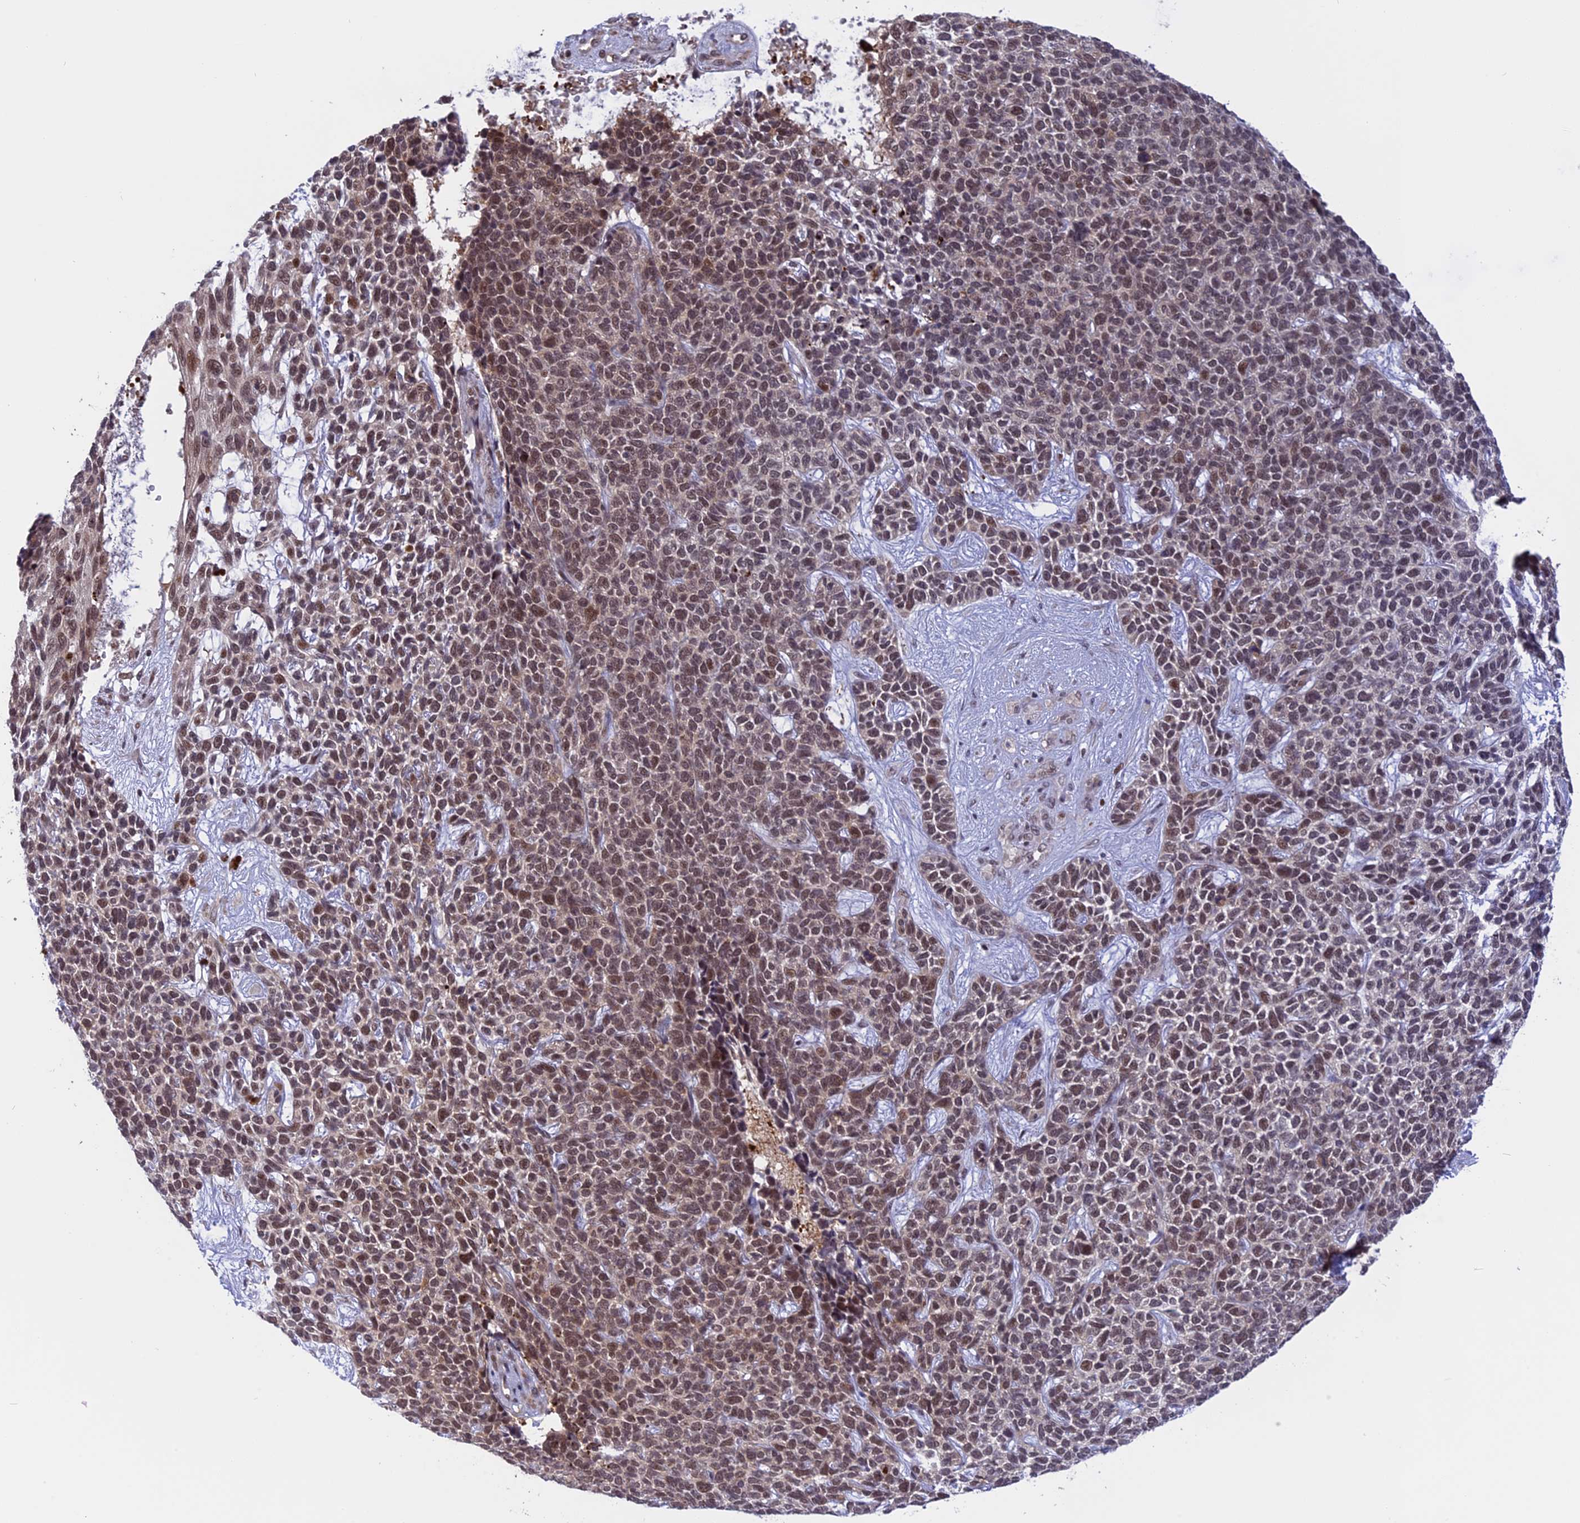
{"staining": {"intensity": "moderate", "quantity": ">75%", "location": "nuclear"}, "tissue": "skin cancer", "cell_type": "Tumor cells", "image_type": "cancer", "snomed": [{"axis": "morphology", "description": "Basal cell carcinoma"}, {"axis": "topography", "description": "Skin"}], "caption": "Moderate nuclear expression is appreciated in about >75% of tumor cells in basal cell carcinoma (skin).", "gene": "POLR2C", "patient": {"sex": "female", "age": 84}}